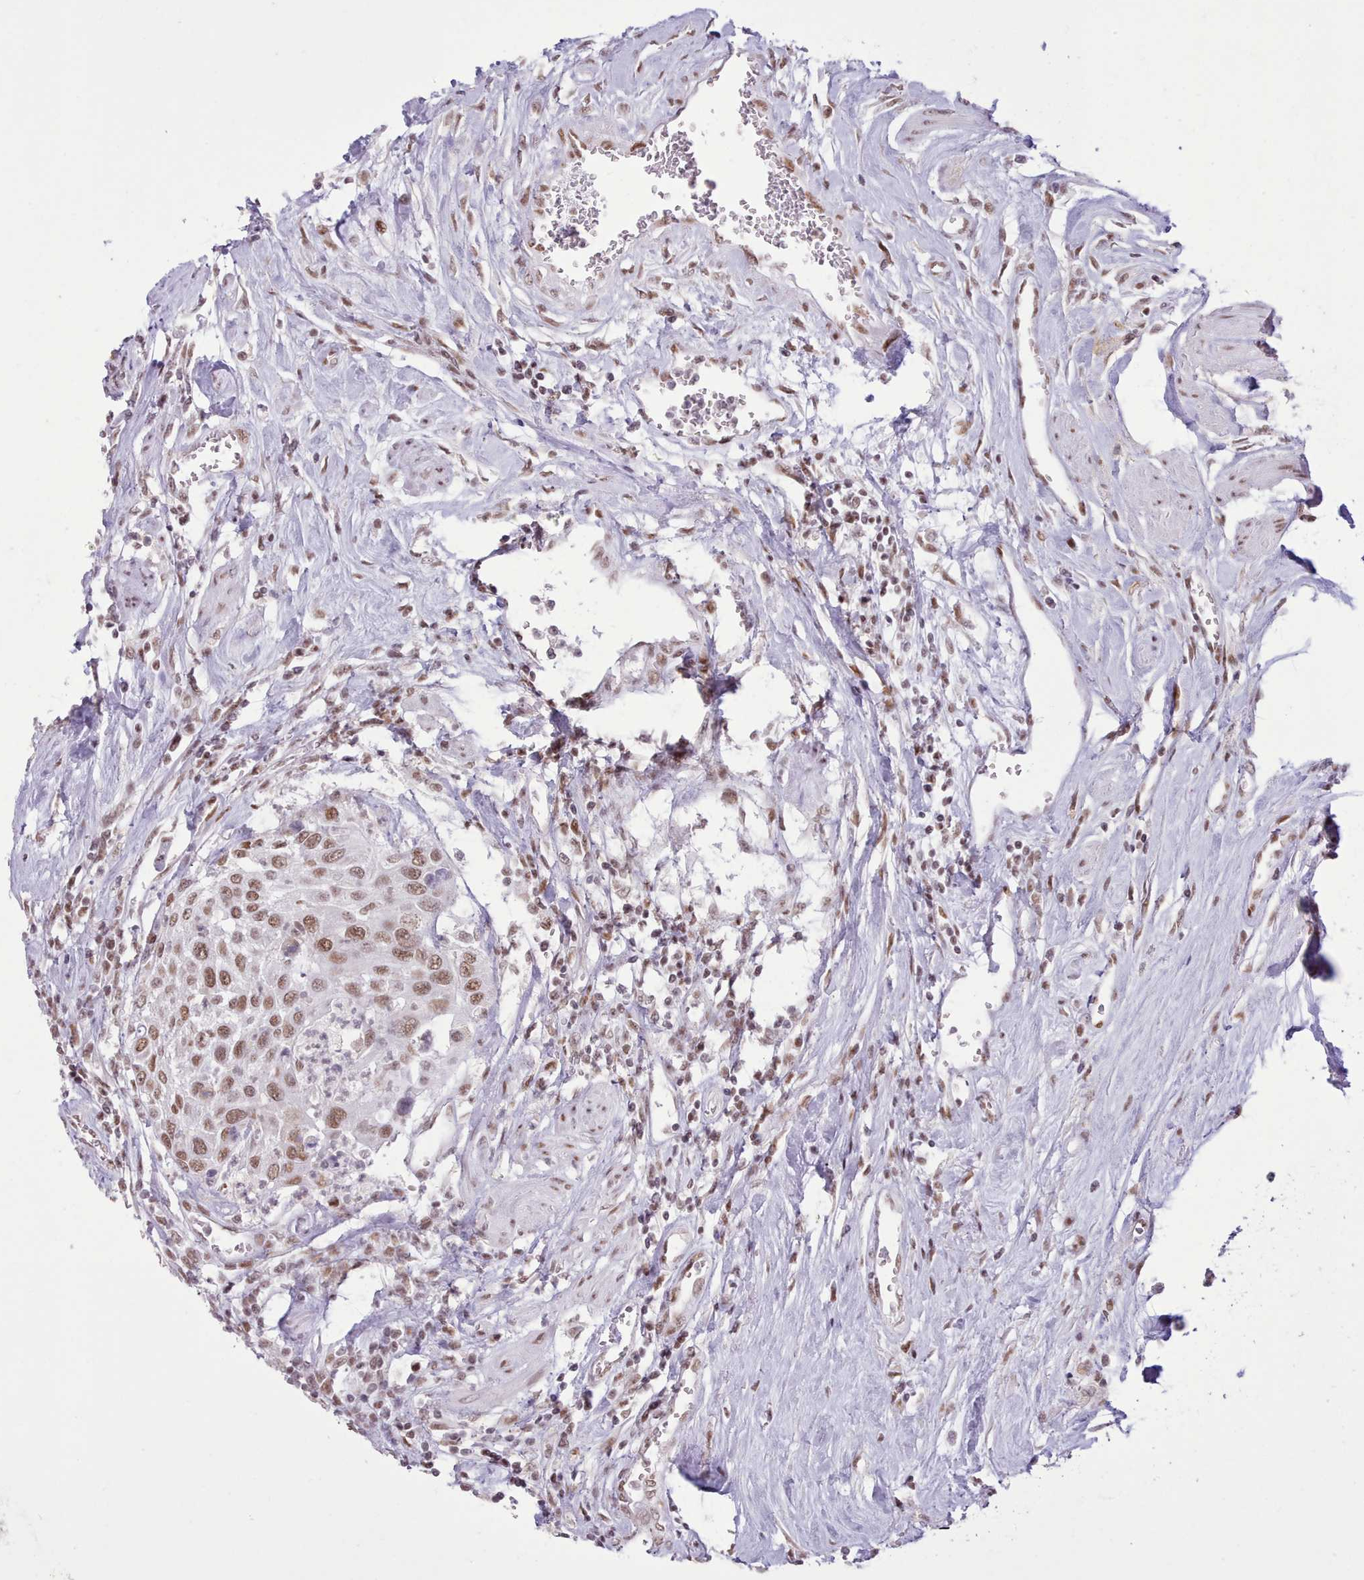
{"staining": {"intensity": "moderate", "quantity": ">75%", "location": "nuclear"}, "tissue": "urothelial cancer", "cell_type": "Tumor cells", "image_type": "cancer", "snomed": [{"axis": "morphology", "description": "Urothelial carcinoma, High grade"}, {"axis": "topography", "description": "Urinary bladder"}], "caption": "This image demonstrates IHC staining of human urothelial cancer, with medium moderate nuclear positivity in approximately >75% of tumor cells.", "gene": "TAF15", "patient": {"sex": "female", "age": 79}}